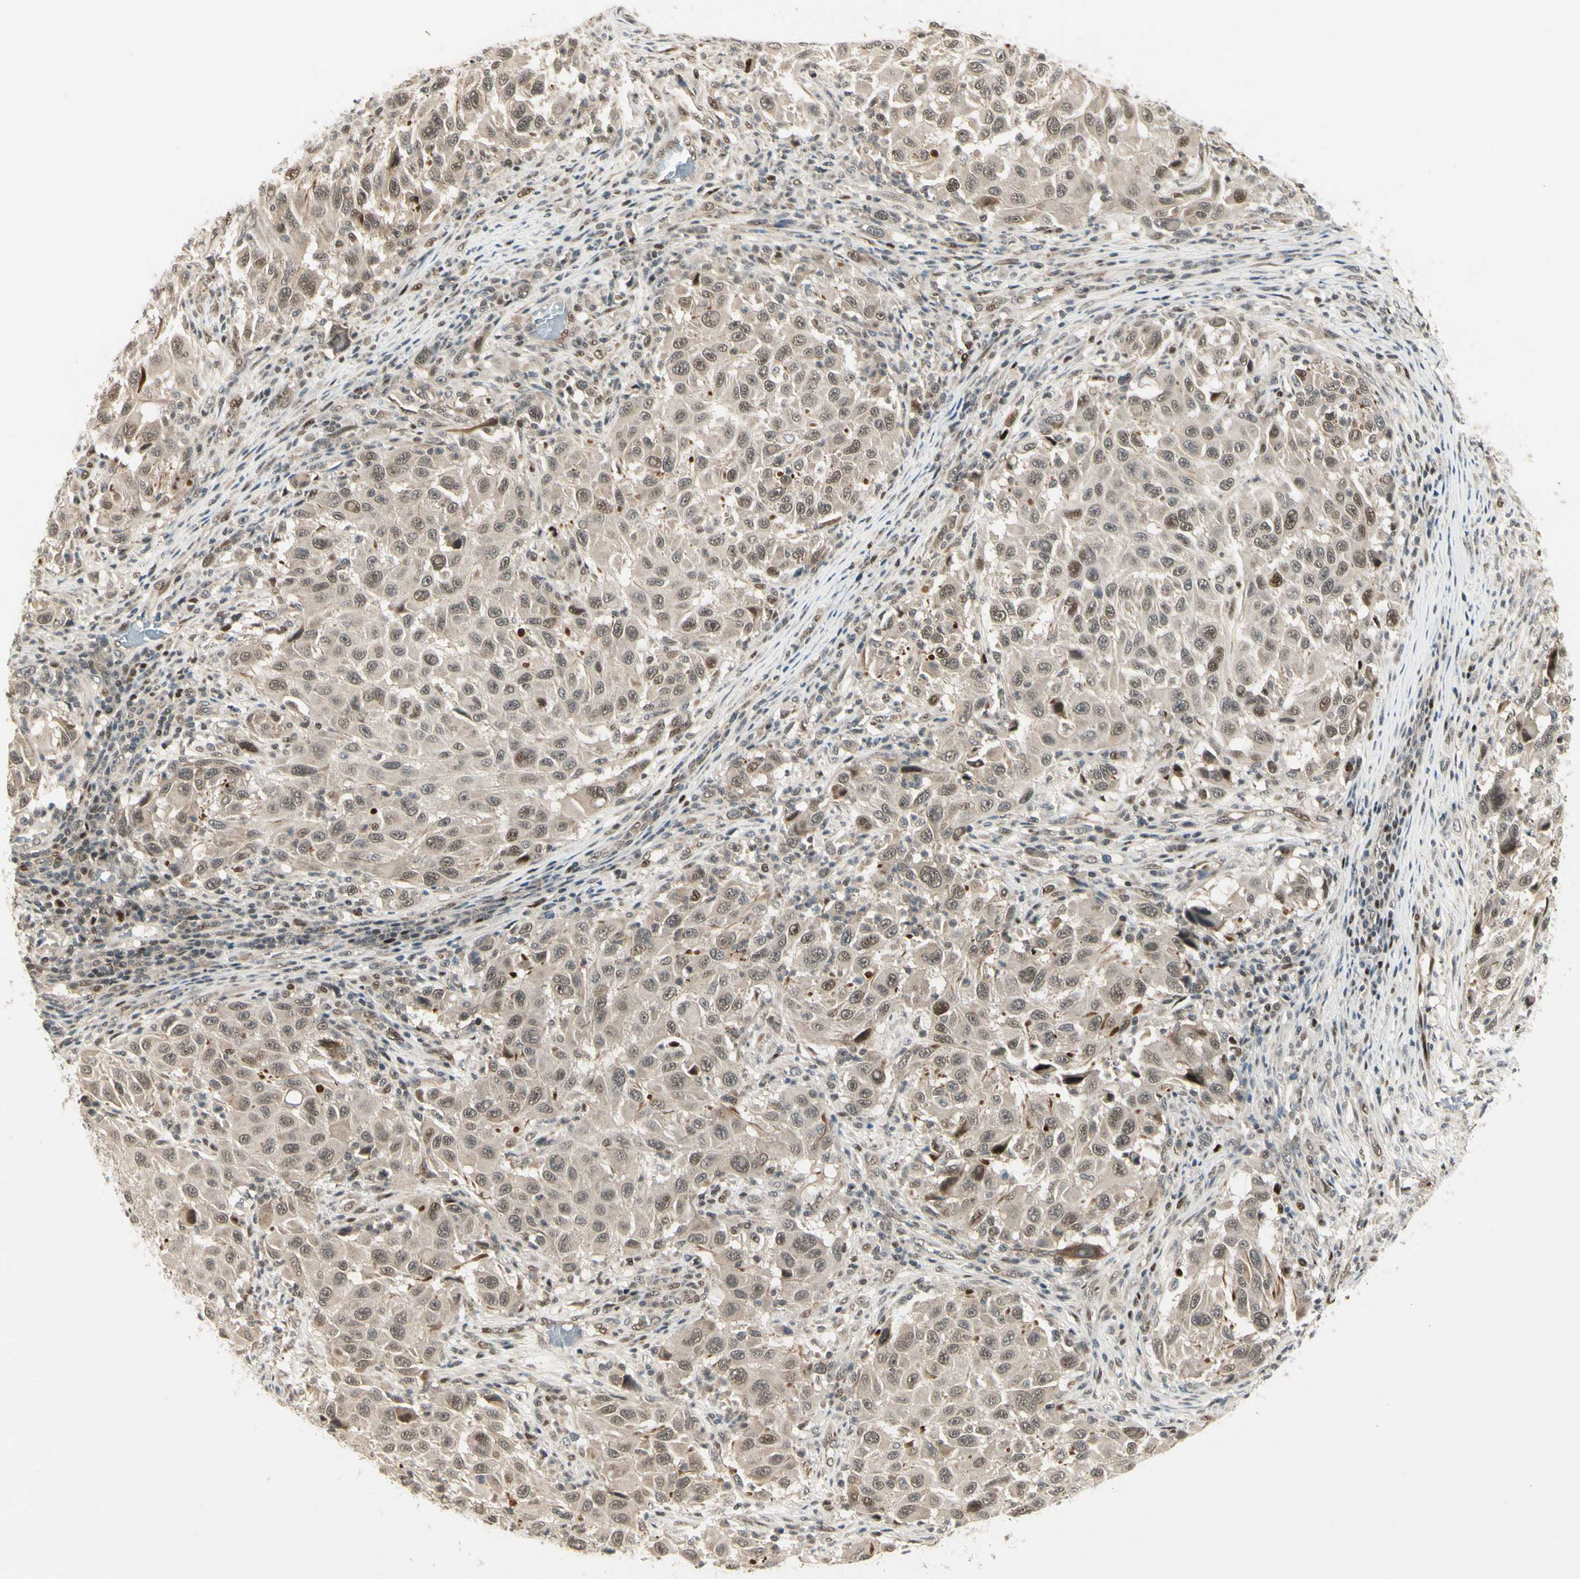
{"staining": {"intensity": "weak", "quantity": "<25%", "location": "nuclear"}, "tissue": "melanoma", "cell_type": "Tumor cells", "image_type": "cancer", "snomed": [{"axis": "morphology", "description": "Malignant melanoma, Metastatic site"}, {"axis": "topography", "description": "Lymph node"}], "caption": "Histopathology image shows no protein staining in tumor cells of melanoma tissue.", "gene": "CDK11A", "patient": {"sex": "male", "age": 61}}